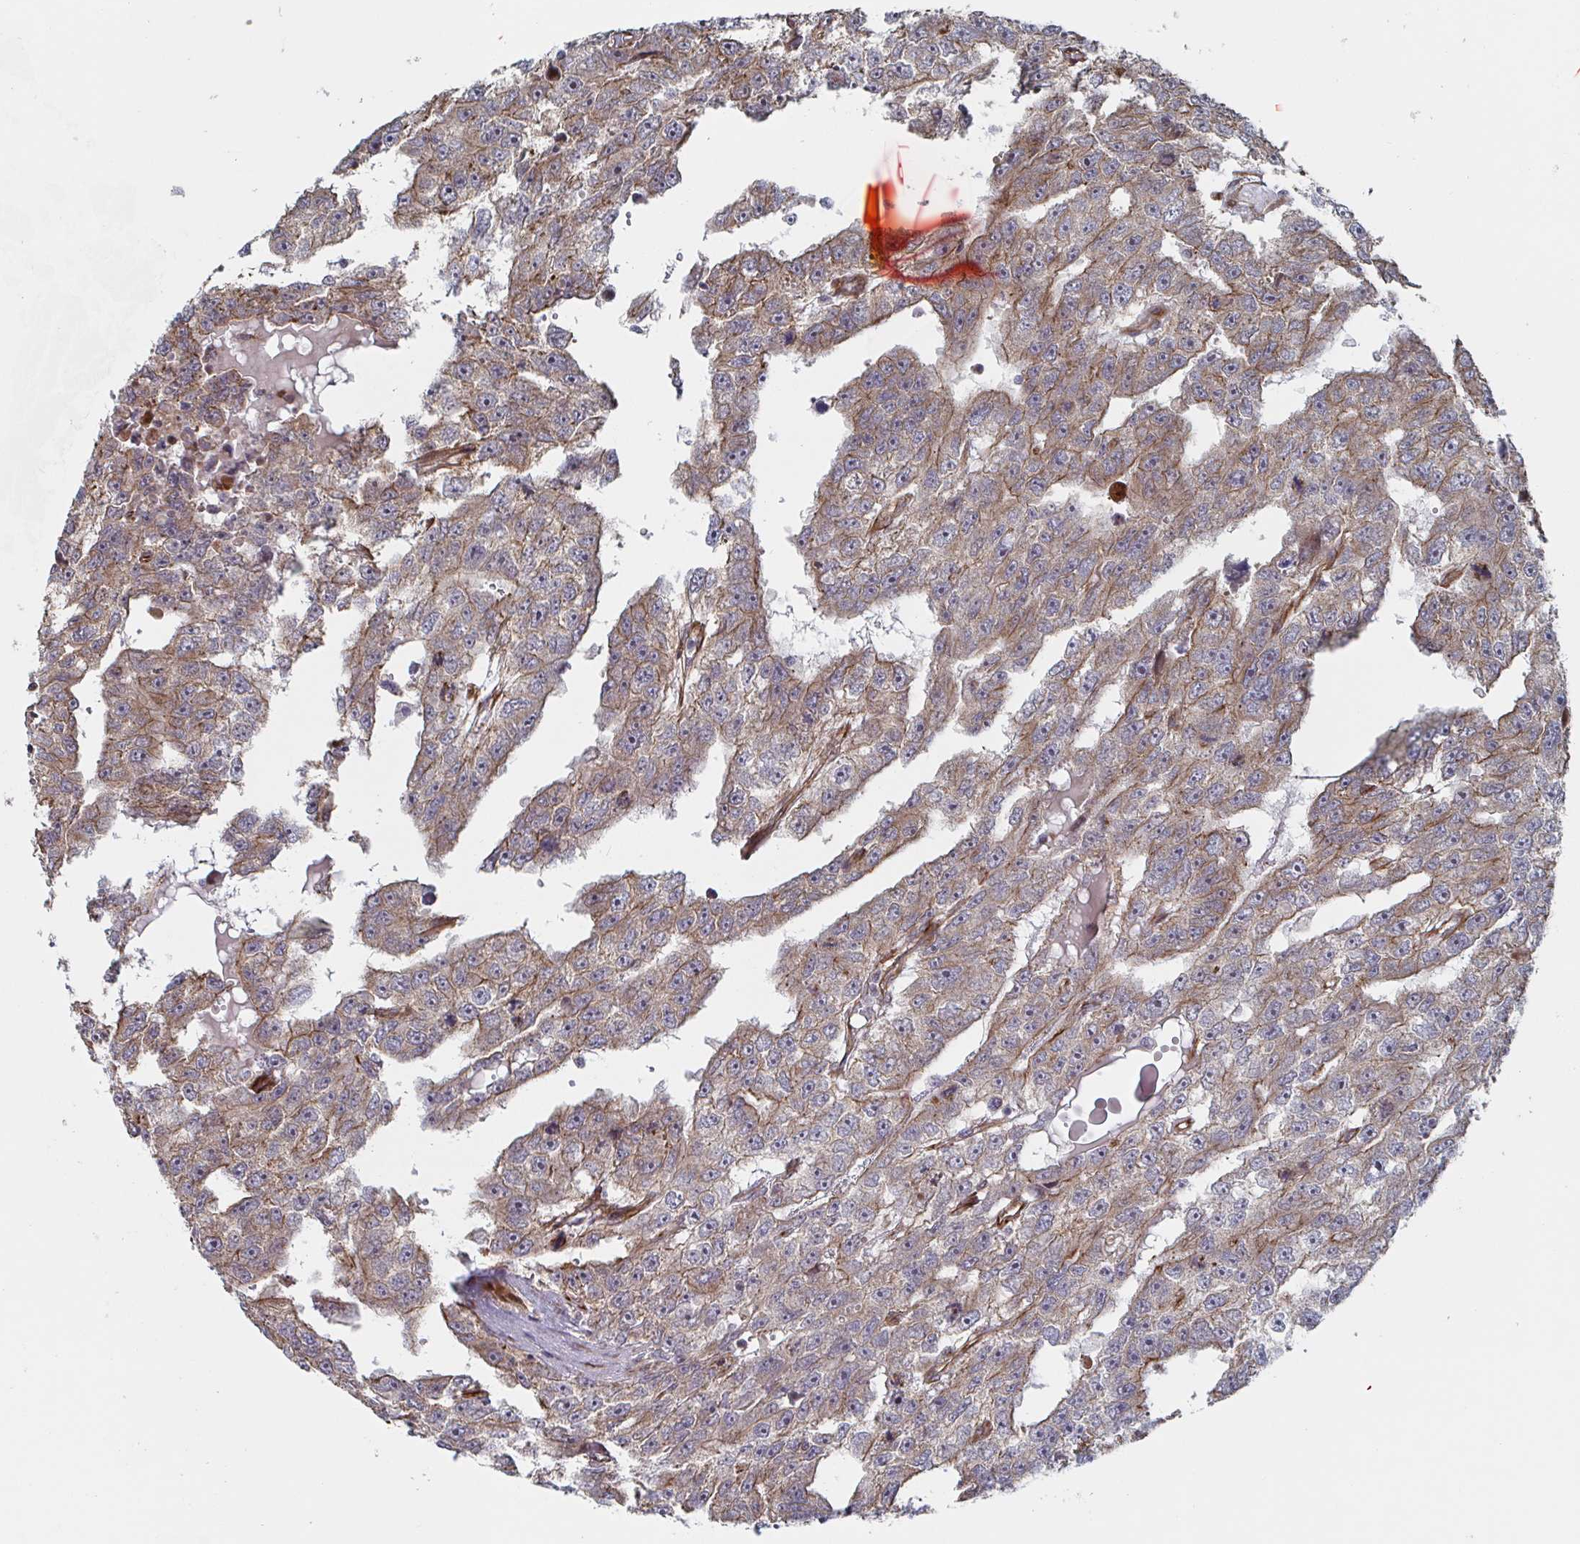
{"staining": {"intensity": "moderate", "quantity": "<25%", "location": "cytoplasmic/membranous"}, "tissue": "testis cancer", "cell_type": "Tumor cells", "image_type": "cancer", "snomed": [{"axis": "morphology", "description": "Carcinoma, Embryonal, NOS"}, {"axis": "topography", "description": "Testis"}], "caption": "Immunohistochemical staining of human testis embryonal carcinoma exhibits low levels of moderate cytoplasmic/membranous expression in approximately <25% of tumor cells. Using DAB (brown) and hematoxylin (blue) stains, captured at high magnification using brightfield microscopy.", "gene": "DVL3", "patient": {"sex": "male", "age": 20}}